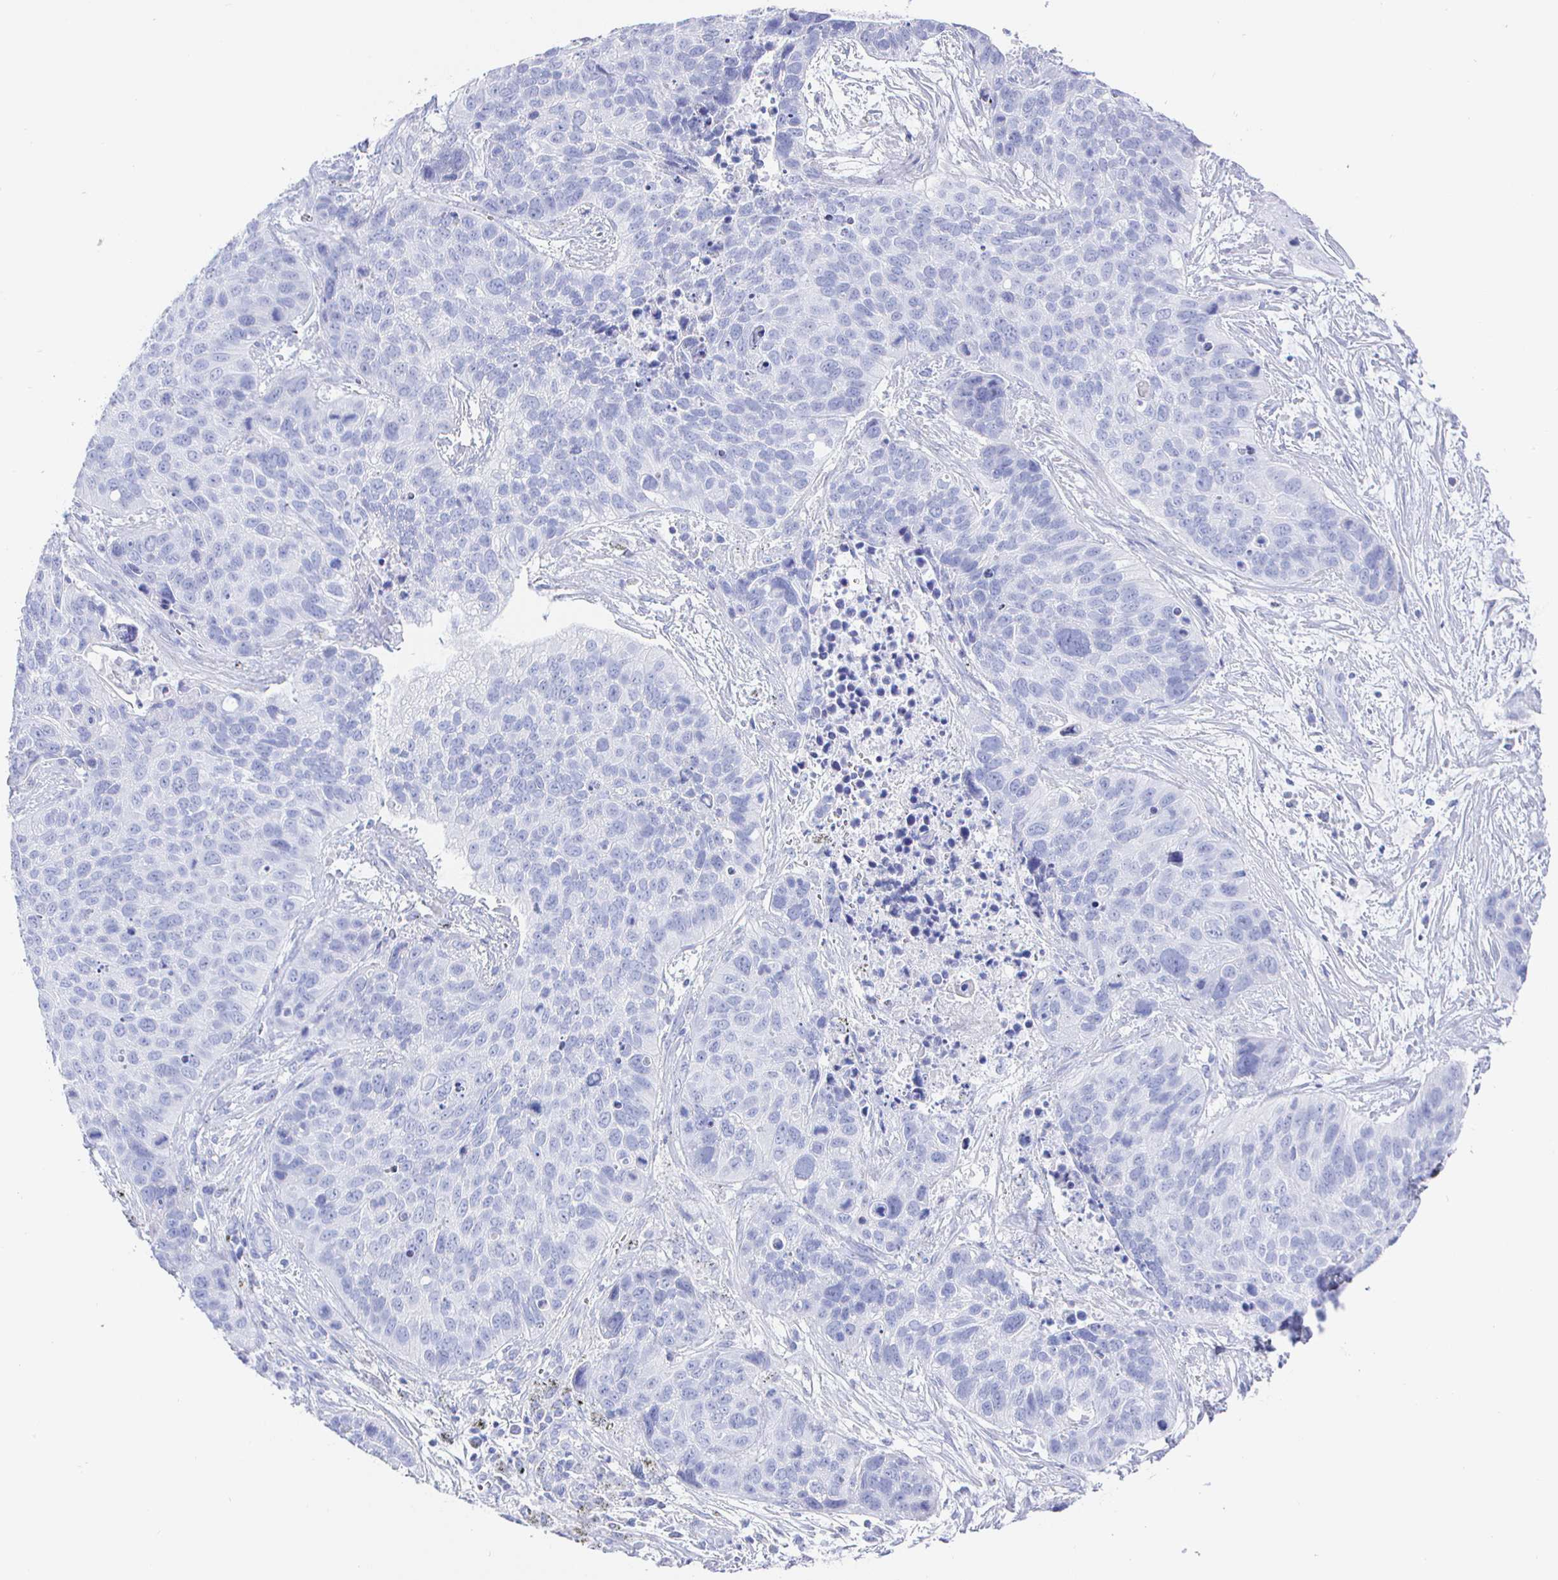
{"staining": {"intensity": "negative", "quantity": "none", "location": "none"}, "tissue": "lung cancer", "cell_type": "Tumor cells", "image_type": "cancer", "snomed": [{"axis": "morphology", "description": "Squamous cell carcinoma, NOS"}, {"axis": "topography", "description": "Lung"}], "caption": "There is no significant staining in tumor cells of squamous cell carcinoma (lung). (Brightfield microscopy of DAB (3,3'-diaminobenzidine) immunohistochemistry at high magnification).", "gene": "CLCA1", "patient": {"sex": "male", "age": 62}}